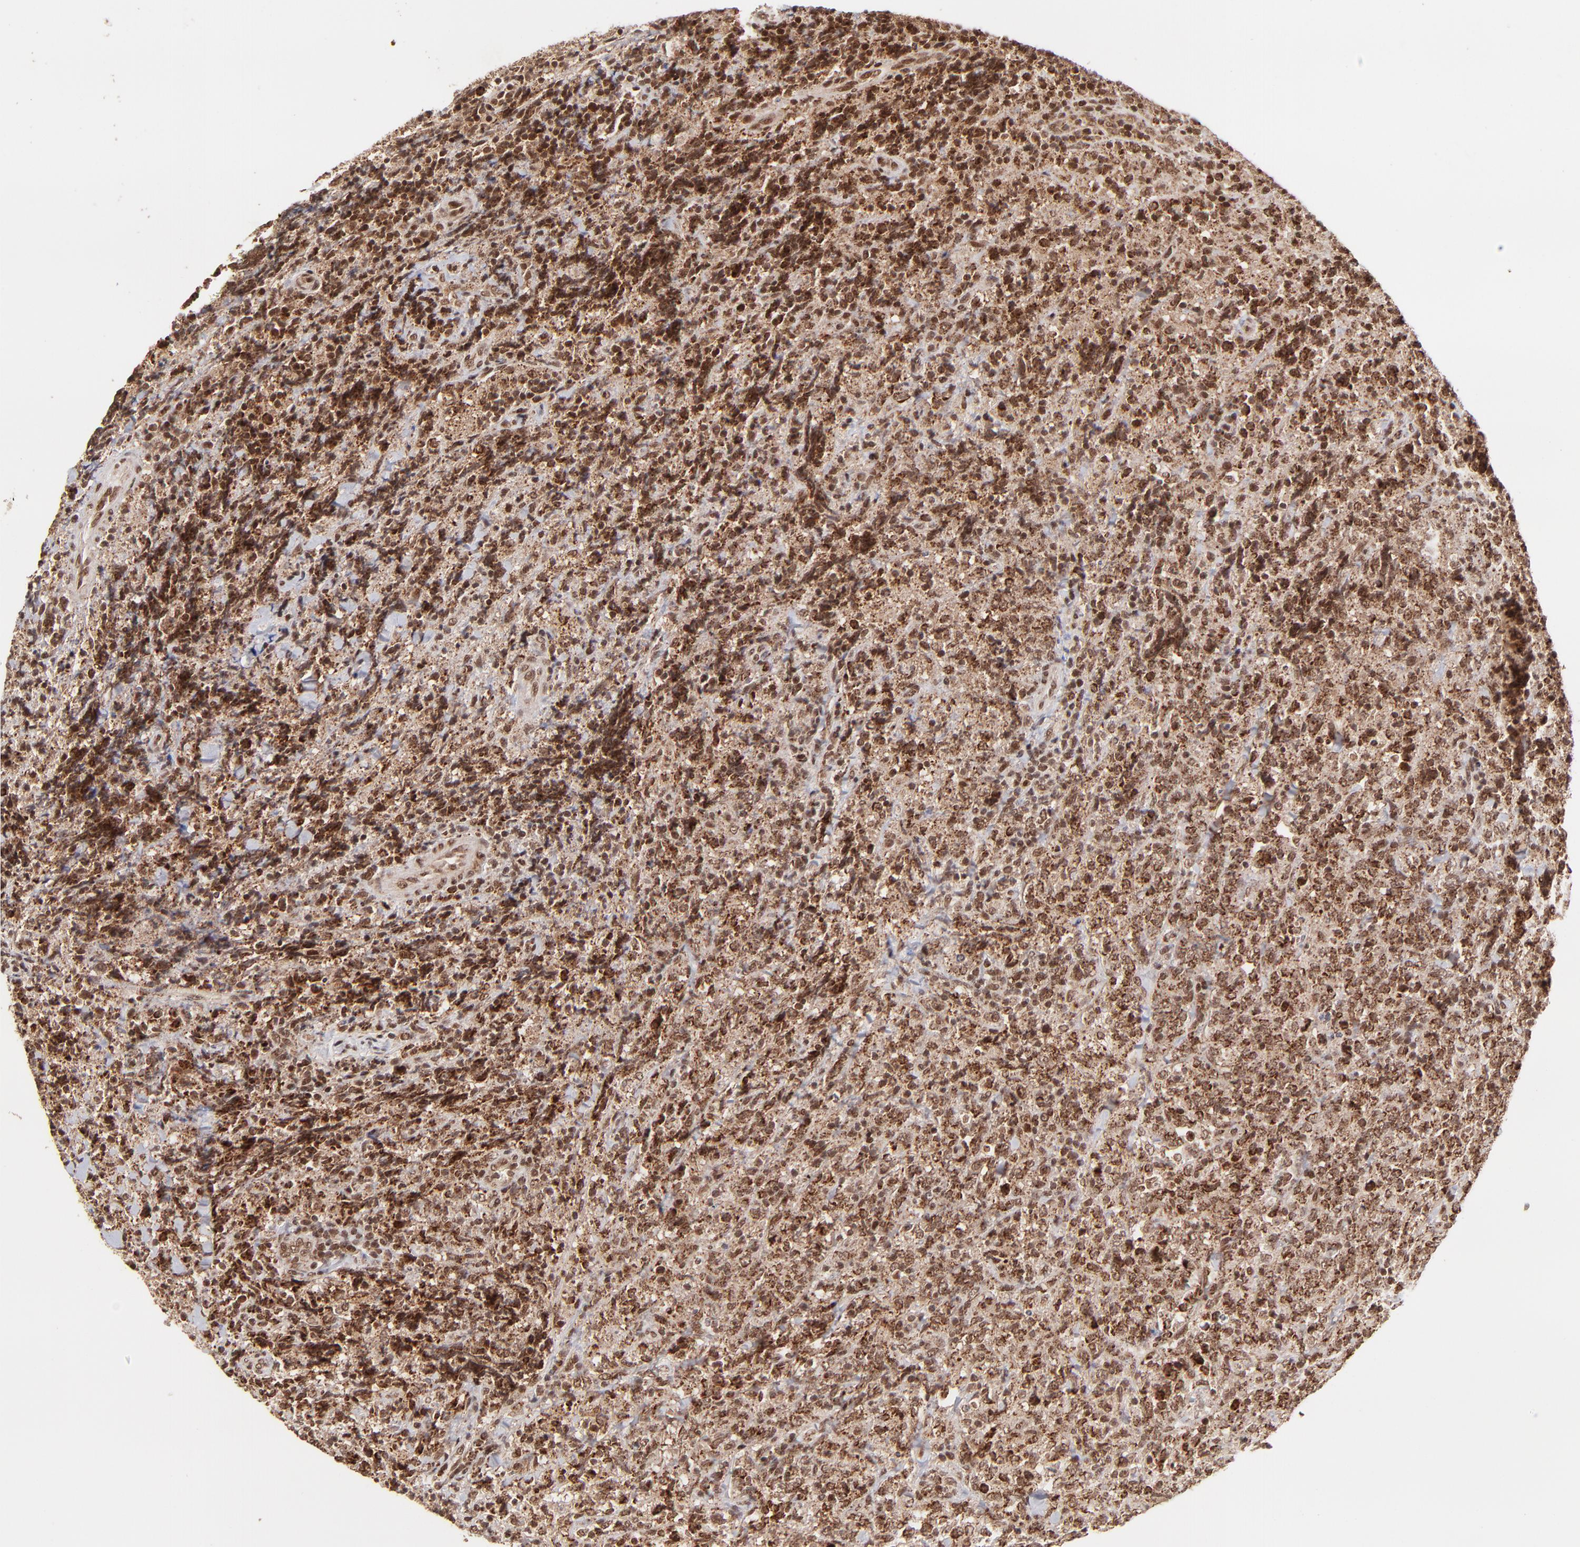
{"staining": {"intensity": "strong", "quantity": ">75%", "location": "cytoplasmic/membranous,nuclear"}, "tissue": "lymphoma", "cell_type": "Tumor cells", "image_type": "cancer", "snomed": [{"axis": "morphology", "description": "Malignant lymphoma, non-Hodgkin's type, High grade"}, {"axis": "topography", "description": "Tonsil"}], "caption": "Protein staining reveals strong cytoplasmic/membranous and nuclear positivity in about >75% of tumor cells in lymphoma. Immunohistochemistry stains the protein of interest in brown and the nuclei are stained blue.", "gene": "MED15", "patient": {"sex": "female", "age": 36}}